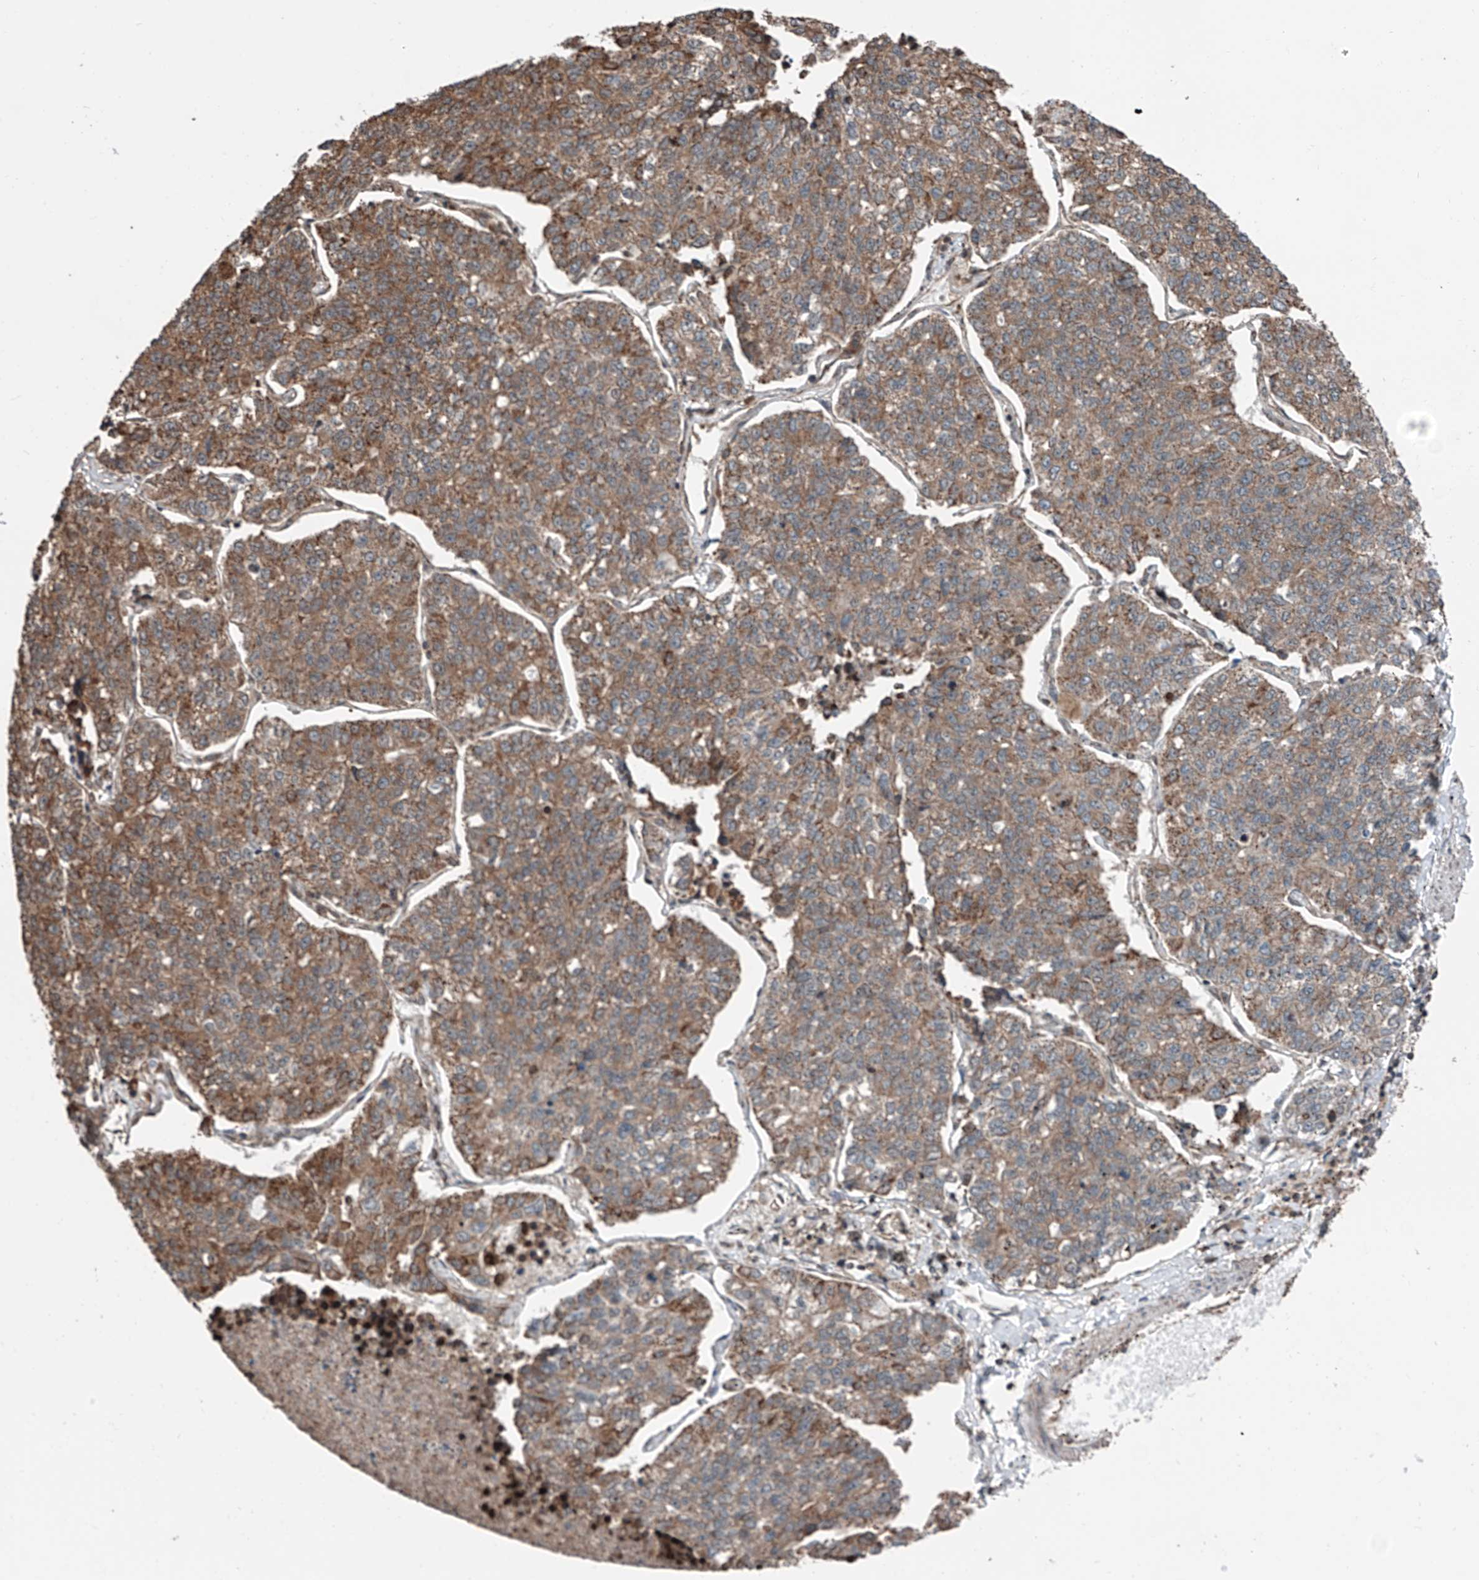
{"staining": {"intensity": "moderate", "quantity": ">75%", "location": "cytoplasmic/membranous"}, "tissue": "lung cancer", "cell_type": "Tumor cells", "image_type": "cancer", "snomed": [{"axis": "morphology", "description": "Adenocarcinoma, NOS"}, {"axis": "topography", "description": "Lung"}], "caption": "Protein staining shows moderate cytoplasmic/membranous staining in approximately >75% of tumor cells in lung cancer (adenocarcinoma).", "gene": "ZNF445", "patient": {"sex": "male", "age": 49}}